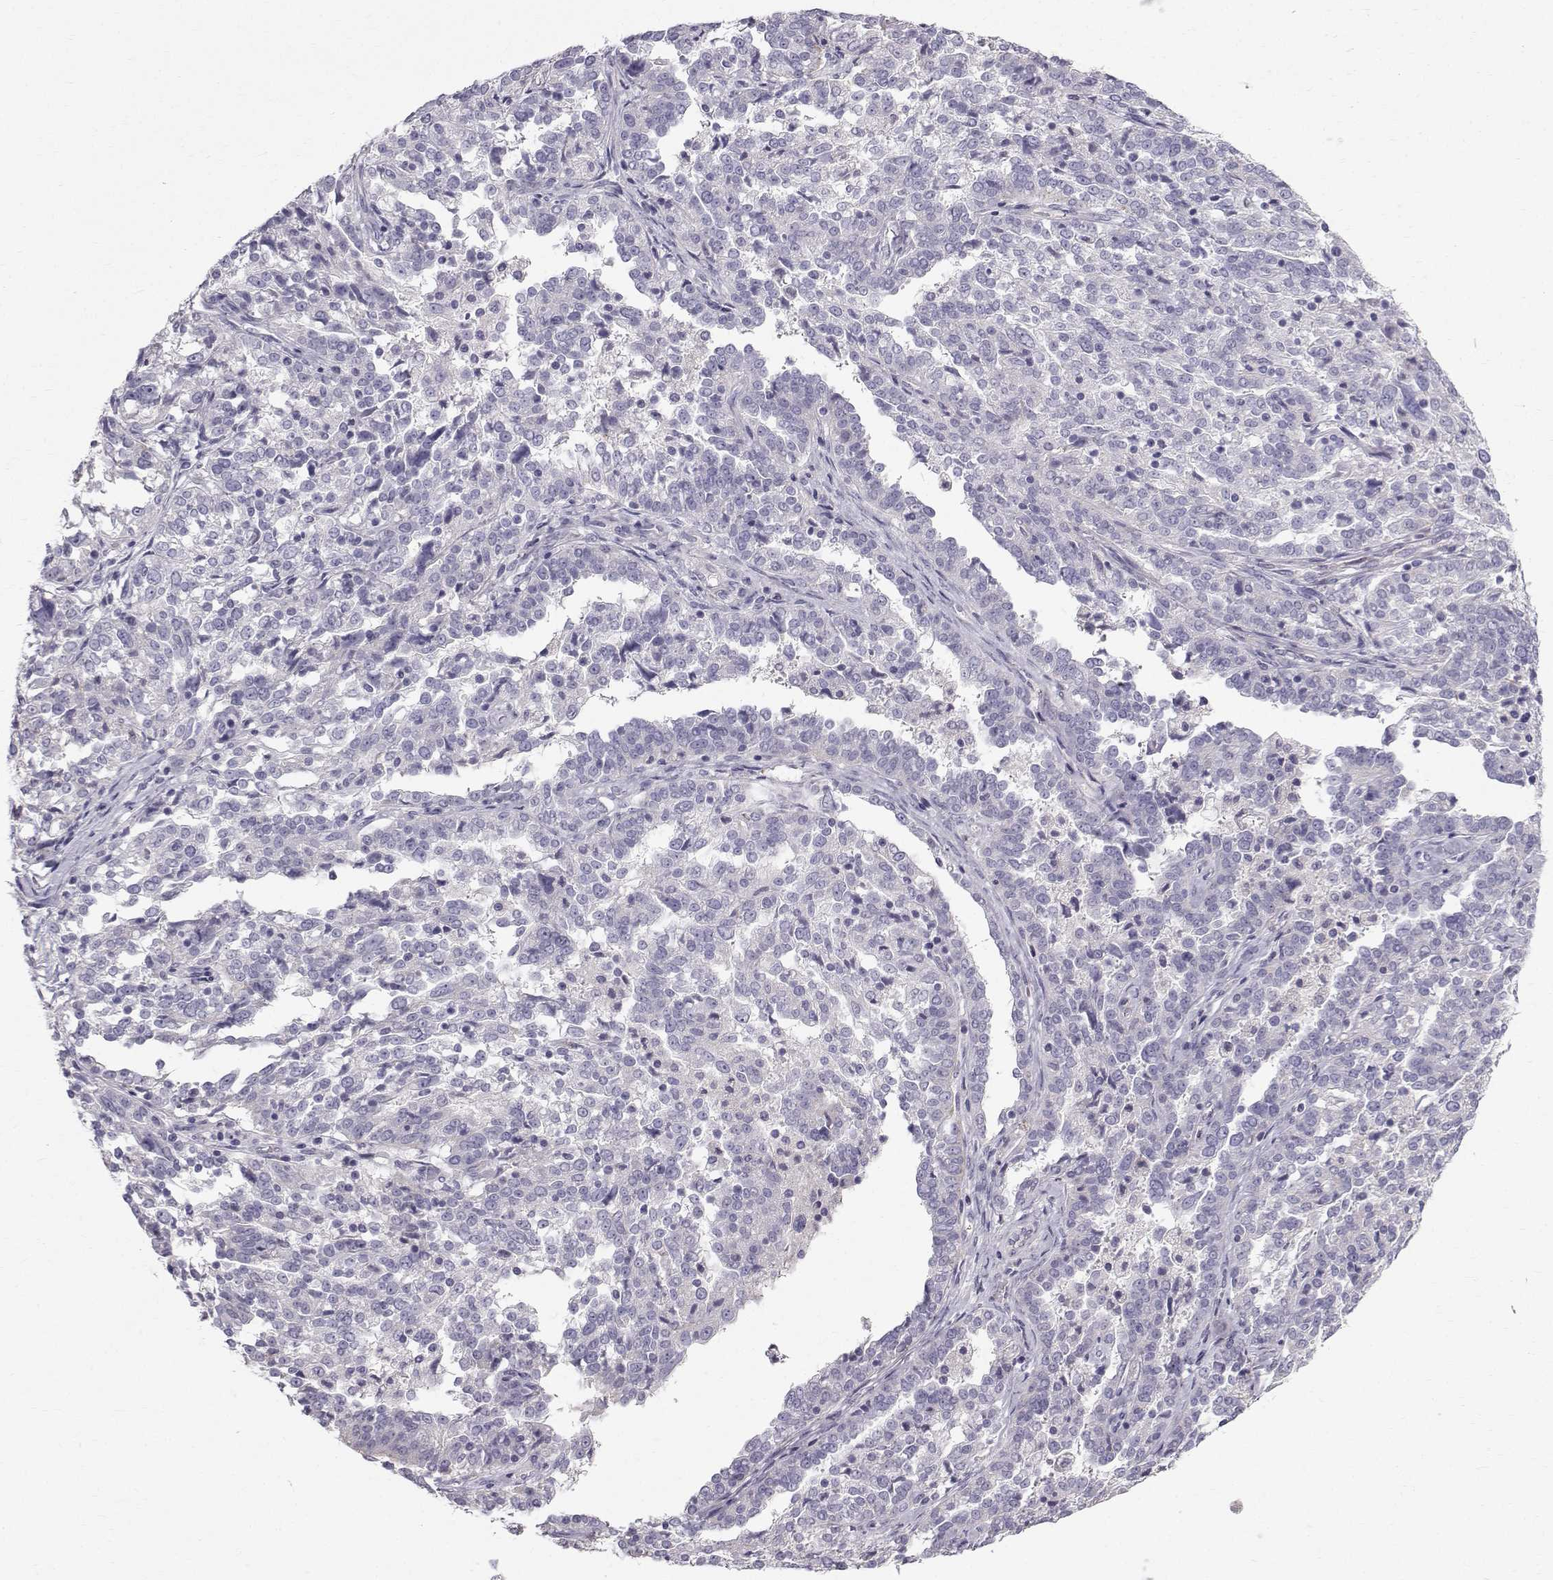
{"staining": {"intensity": "negative", "quantity": "none", "location": "none"}, "tissue": "ovarian cancer", "cell_type": "Tumor cells", "image_type": "cancer", "snomed": [{"axis": "morphology", "description": "Cystadenocarcinoma, serous, NOS"}, {"axis": "topography", "description": "Ovary"}], "caption": "Tumor cells are negative for brown protein staining in ovarian cancer.", "gene": "CALCR", "patient": {"sex": "female", "age": 67}}